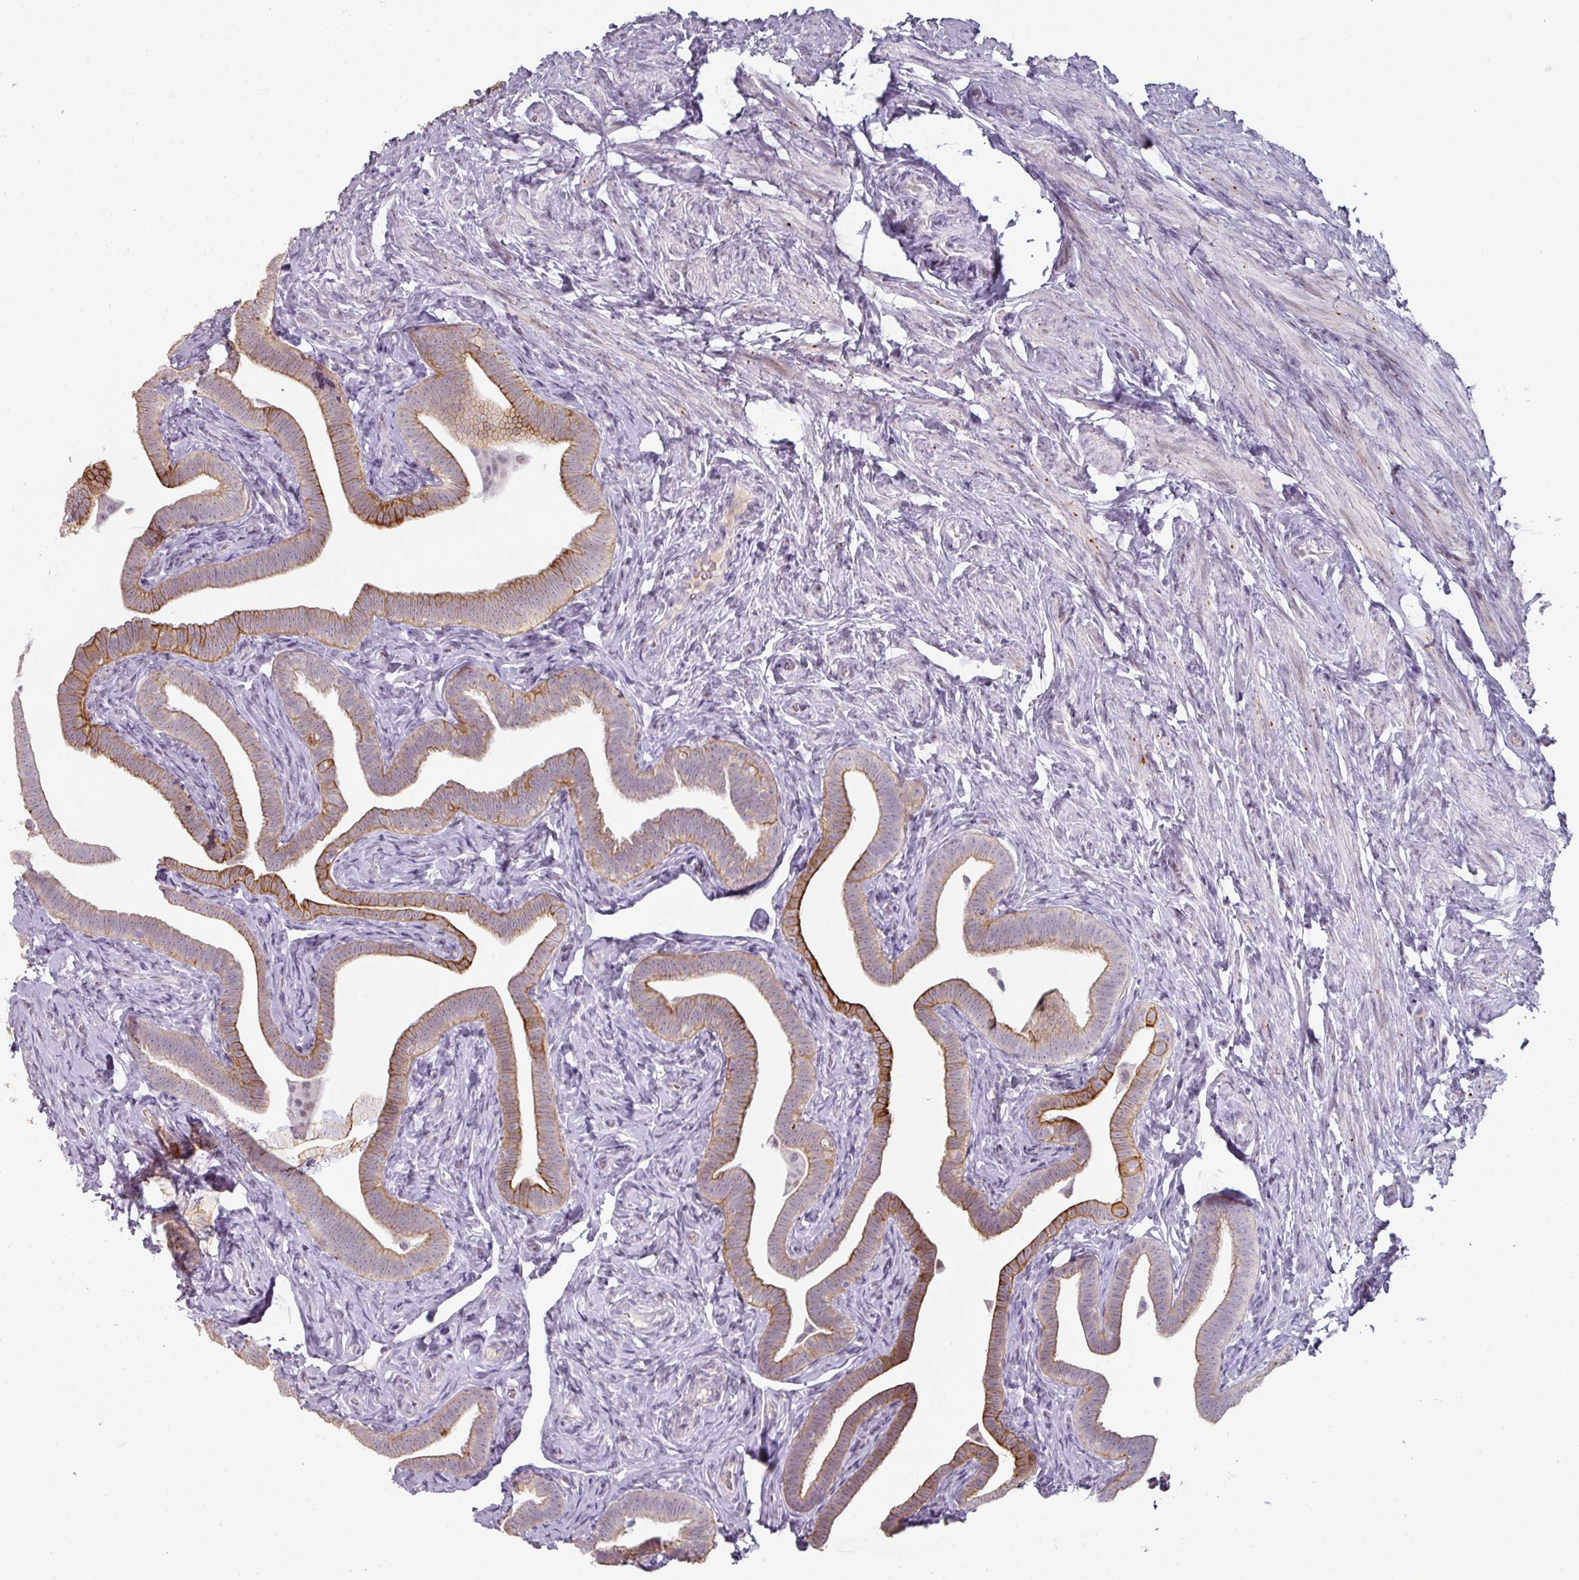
{"staining": {"intensity": "strong", "quantity": ">75%", "location": "cytoplasmic/membranous"}, "tissue": "fallopian tube", "cell_type": "Glandular cells", "image_type": "normal", "snomed": [{"axis": "morphology", "description": "Normal tissue, NOS"}, {"axis": "topography", "description": "Fallopian tube"}], "caption": "Protein positivity by IHC reveals strong cytoplasmic/membranous expression in approximately >75% of glandular cells in unremarkable fallopian tube.", "gene": "GTF2H3", "patient": {"sex": "female", "age": 69}}